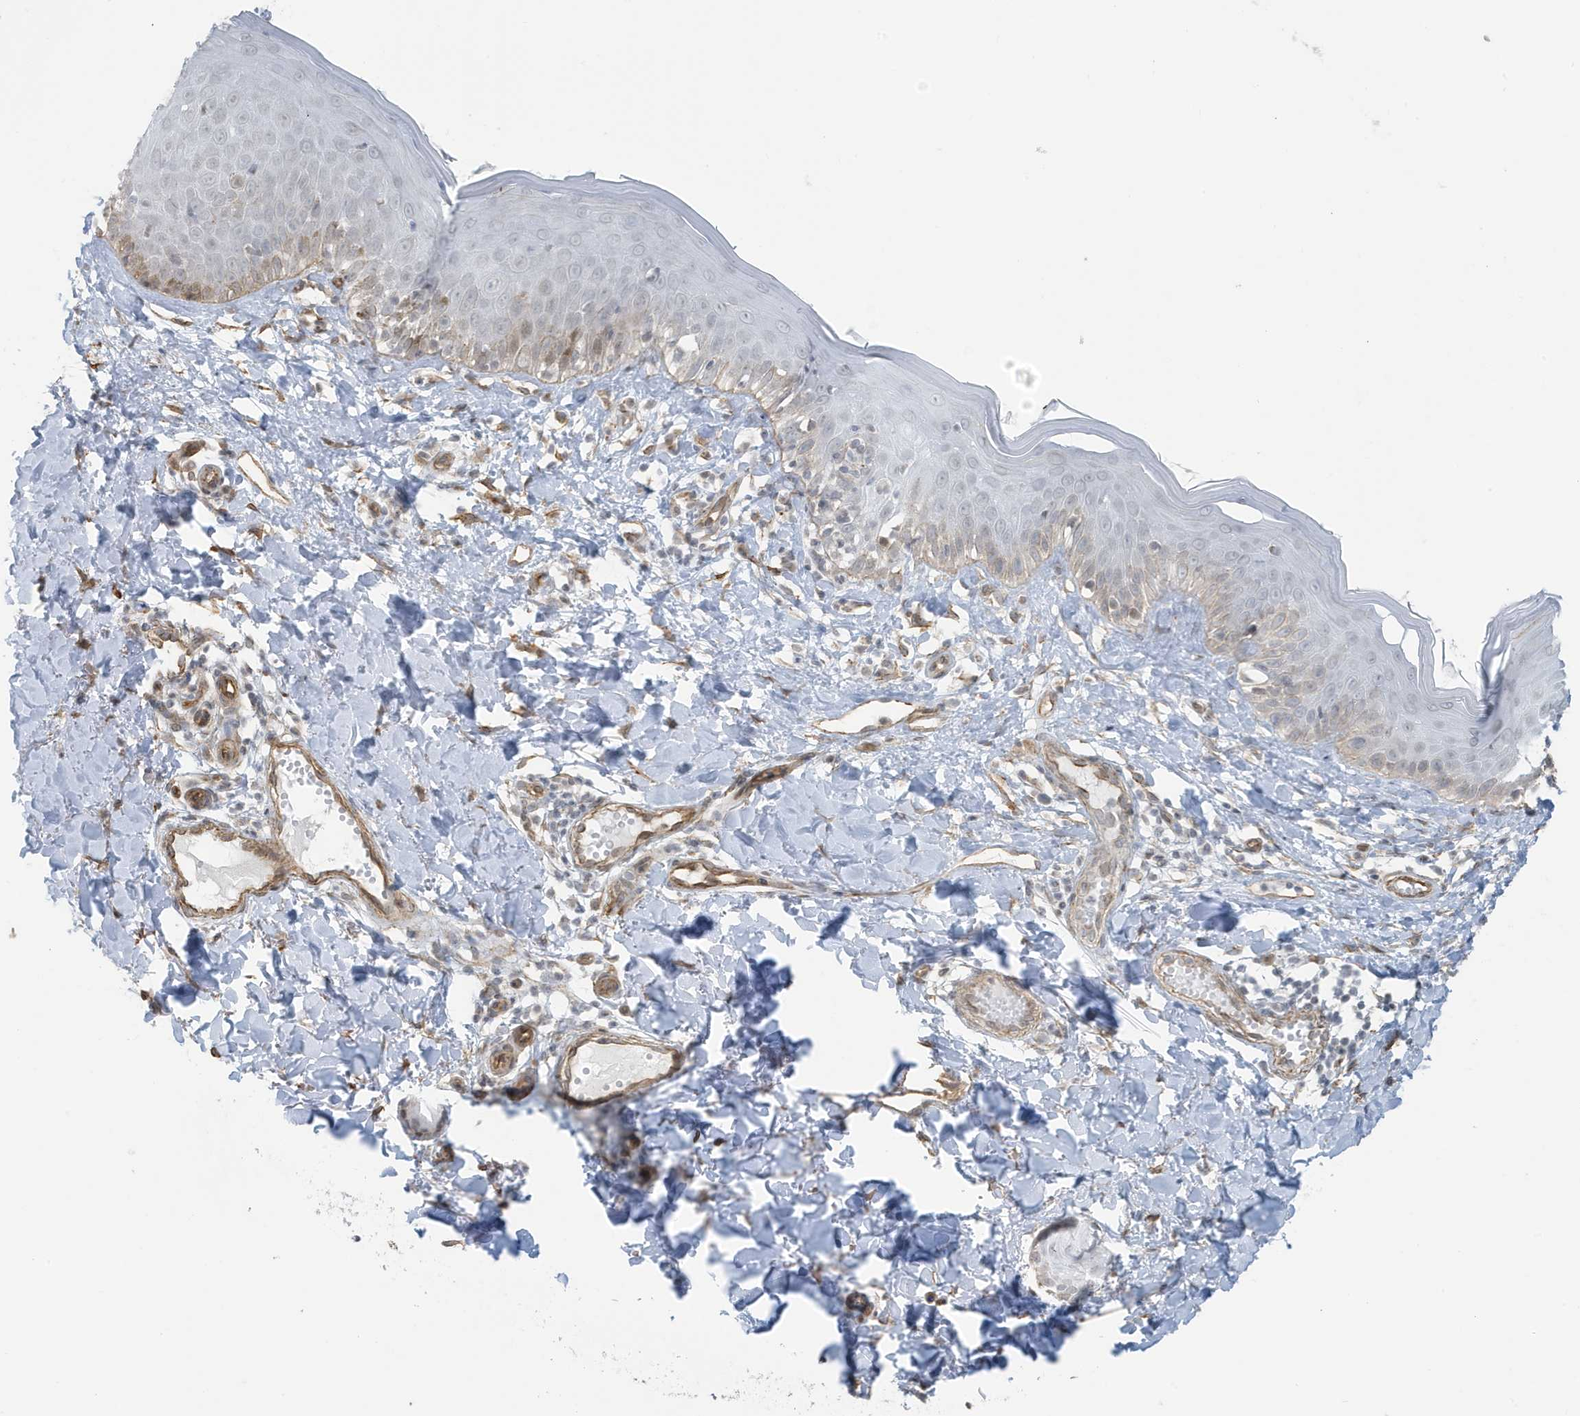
{"staining": {"intensity": "moderate", "quantity": ">75%", "location": "cytoplasmic/membranous"}, "tissue": "skin", "cell_type": "Fibroblasts", "image_type": "normal", "snomed": [{"axis": "morphology", "description": "Normal tissue, NOS"}, {"axis": "topography", "description": "Skin"}], "caption": "Benign skin was stained to show a protein in brown. There is medium levels of moderate cytoplasmic/membranous expression in approximately >75% of fibroblasts.", "gene": "CHCHD4", "patient": {"sex": "male", "age": 52}}